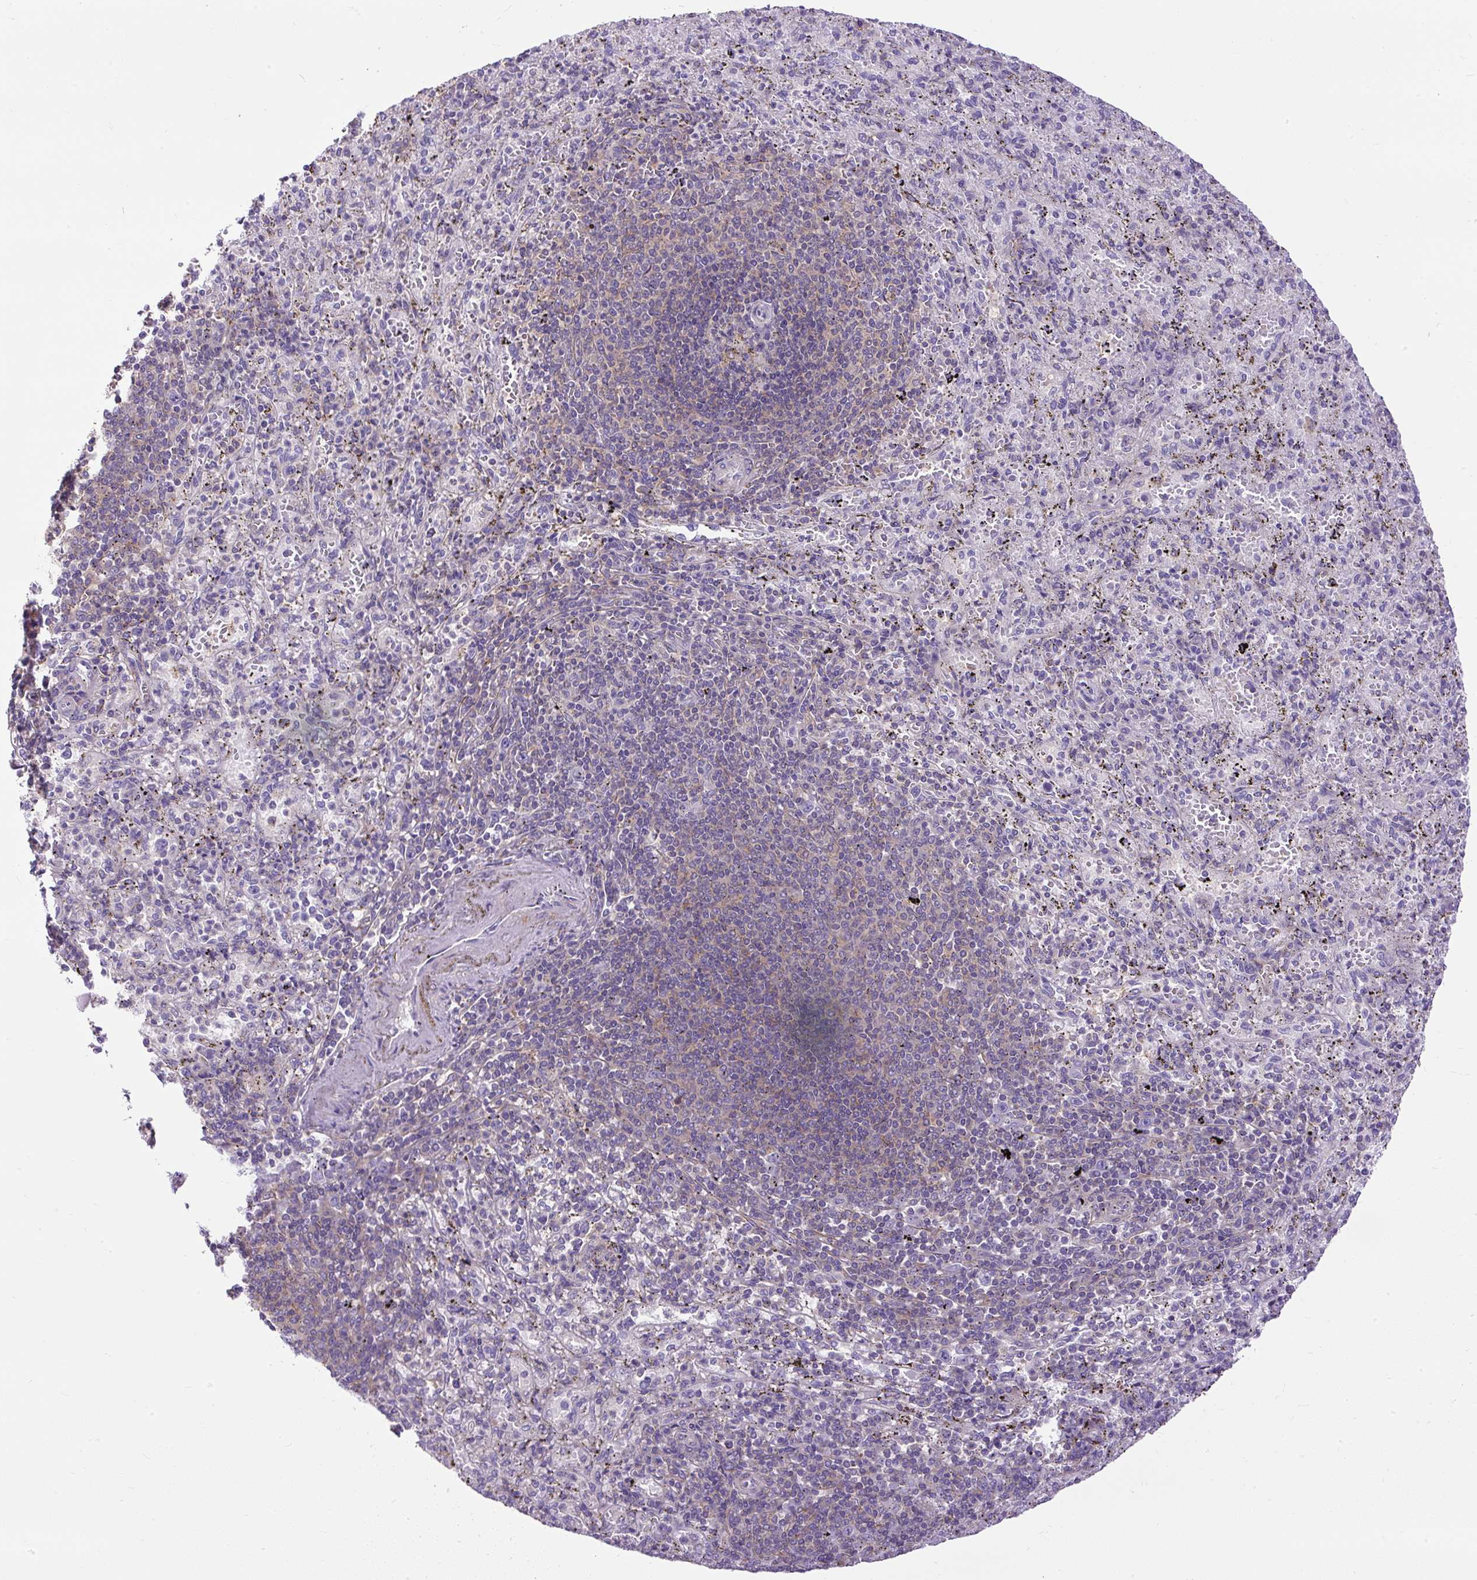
{"staining": {"intensity": "moderate", "quantity": "<25%", "location": "cytoplasmic/membranous"}, "tissue": "spleen", "cell_type": "Cells in red pulp", "image_type": "normal", "snomed": [{"axis": "morphology", "description": "Normal tissue, NOS"}, {"axis": "topography", "description": "Spleen"}], "caption": "Protein staining by immunohistochemistry displays moderate cytoplasmic/membranous expression in approximately <25% of cells in red pulp in normal spleen.", "gene": "MAP1S", "patient": {"sex": "male", "age": 57}}